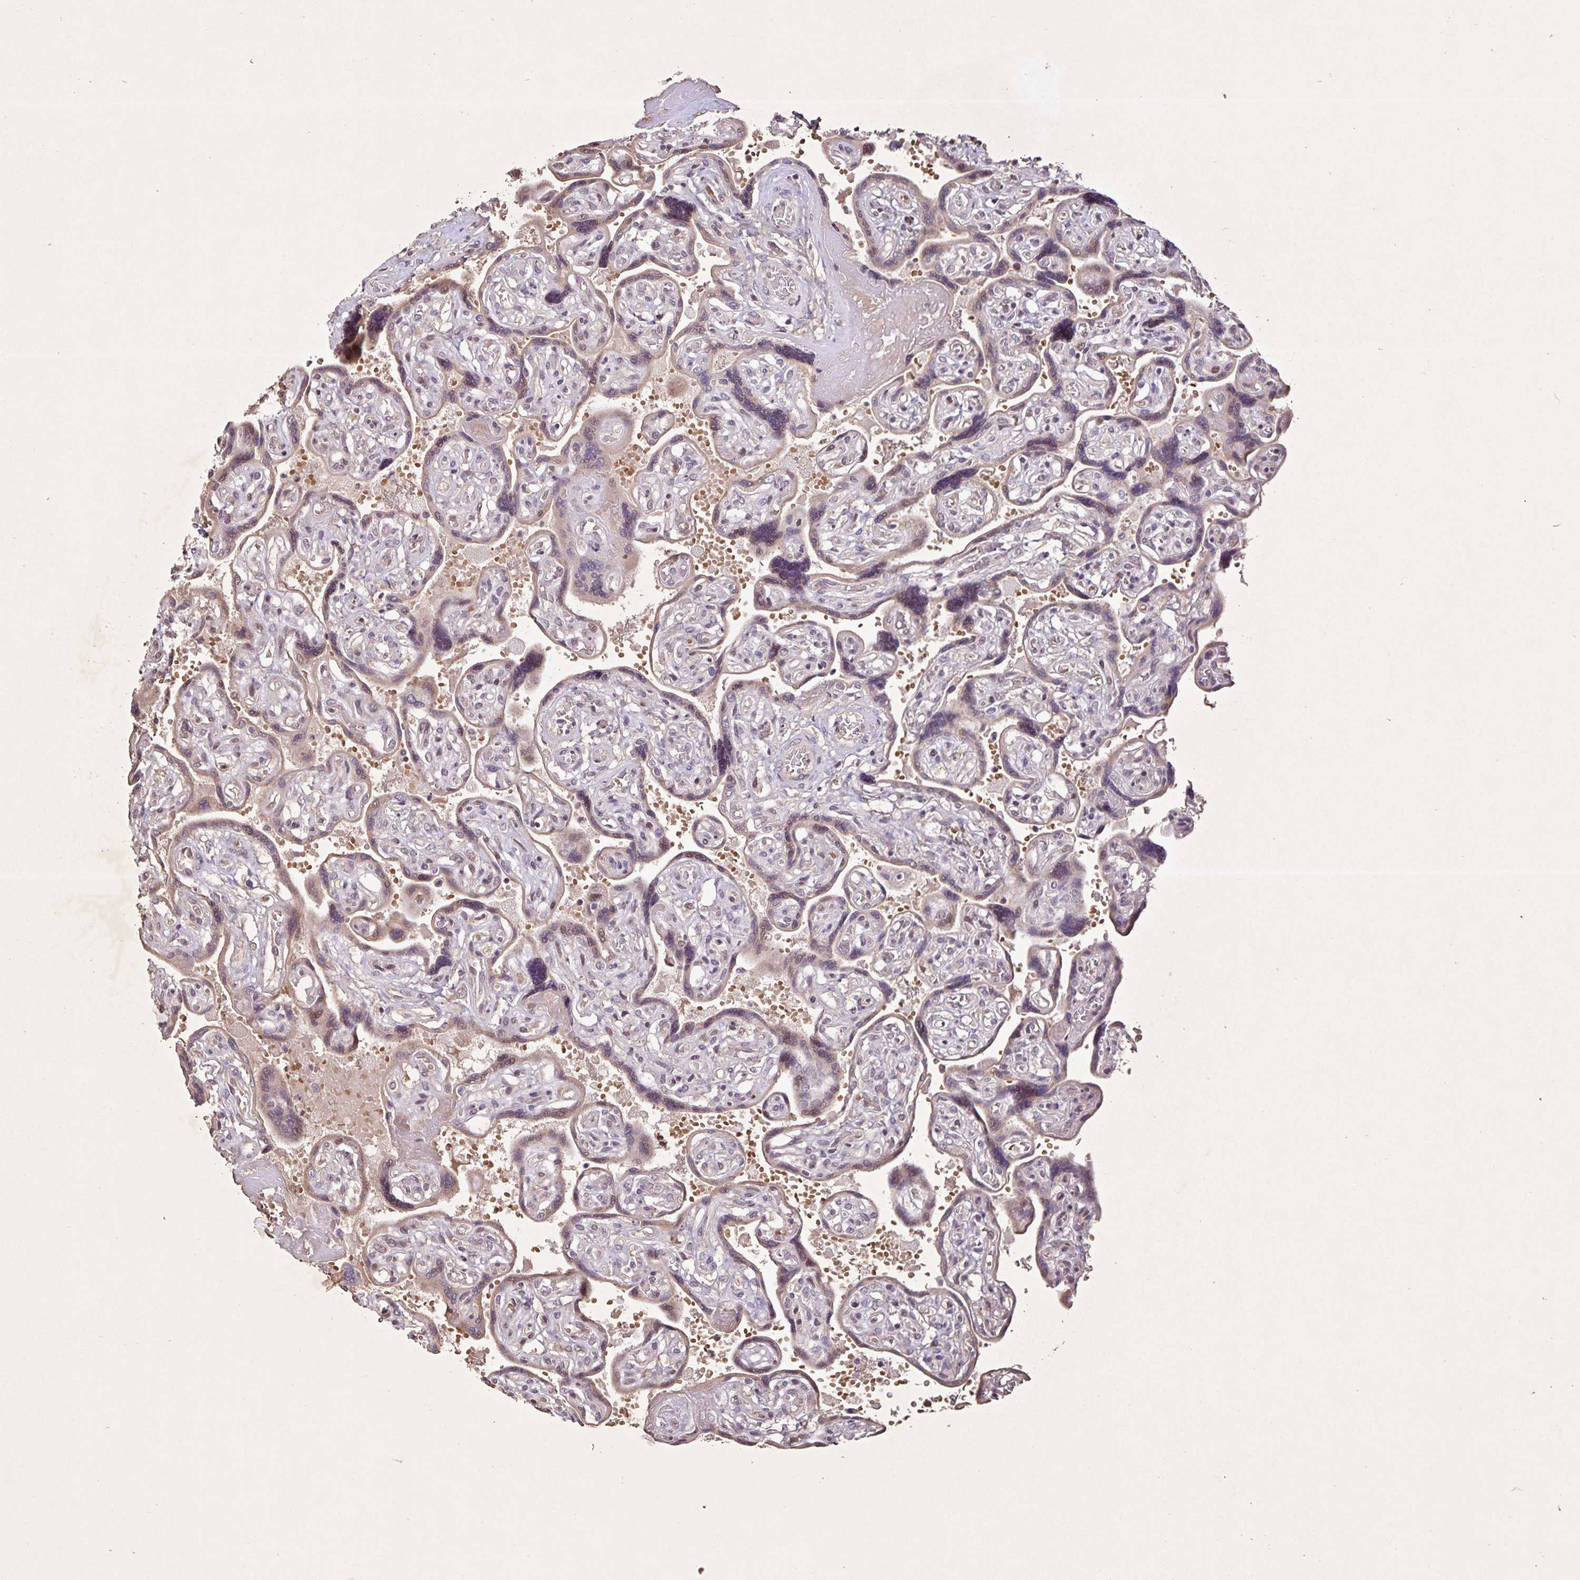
{"staining": {"intensity": "moderate", "quantity": "<25%", "location": "nuclear"}, "tissue": "placenta", "cell_type": "Decidual cells", "image_type": "normal", "snomed": [{"axis": "morphology", "description": "Normal tissue, NOS"}, {"axis": "topography", "description": "Placenta"}], "caption": "This histopathology image demonstrates IHC staining of unremarkable human placenta, with low moderate nuclear positivity in about <25% of decidual cells.", "gene": "GDF2", "patient": {"sex": "female", "age": 32}}